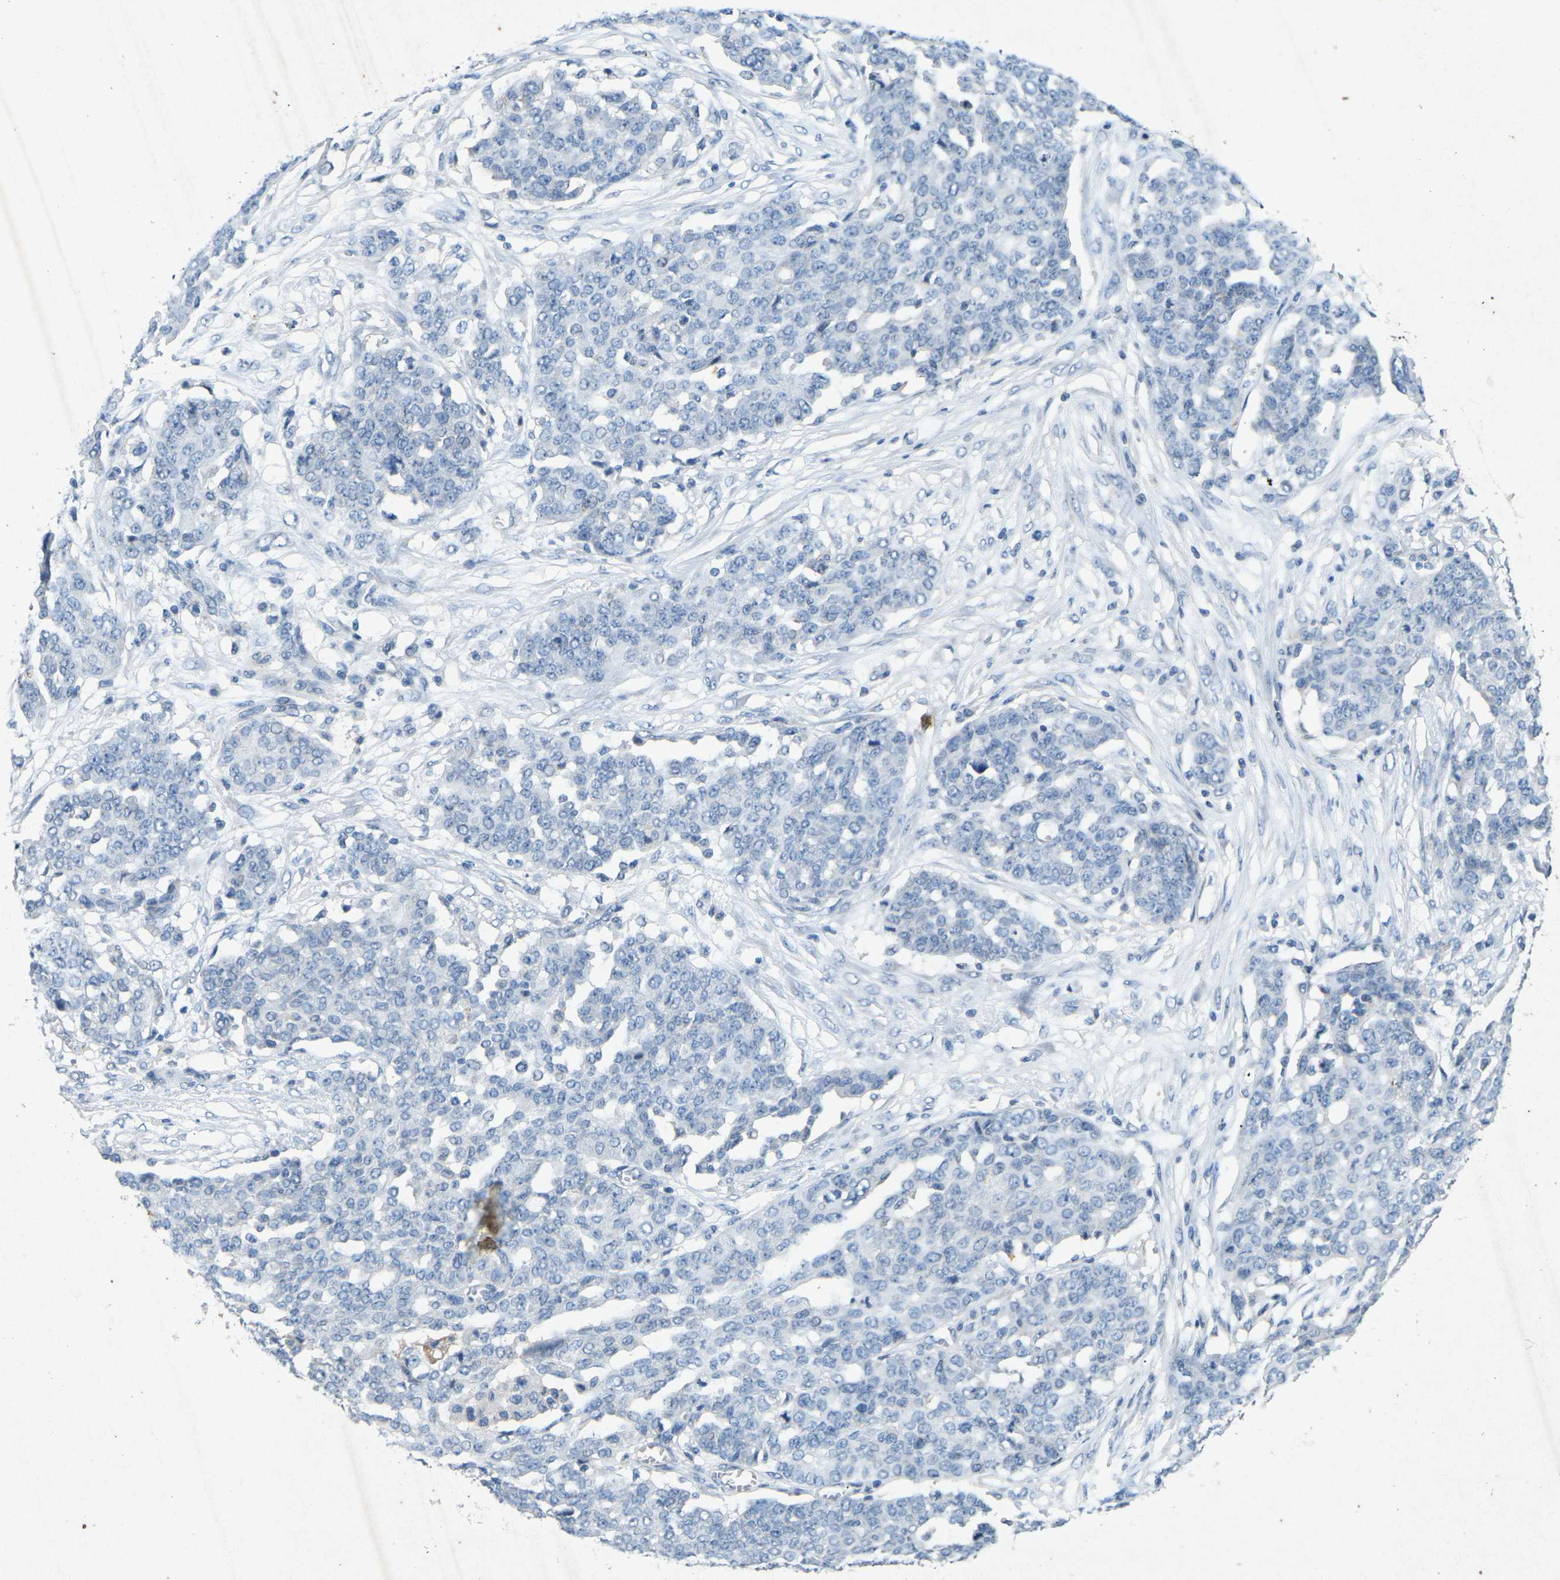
{"staining": {"intensity": "negative", "quantity": "none", "location": "none"}, "tissue": "ovarian cancer", "cell_type": "Tumor cells", "image_type": "cancer", "snomed": [{"axis": "morphology", "description": "Cystadenocarcinoma, serous, NOS"}, {"axis": "topography", "description": "Soft tissue"}, {"axis": "topography", "description": "Ovary"}], "caption": "Tumor cells show no significant protein staining in ovarian cancer.", "gene": "A1BG", "patient": {"sex": "female", "age": 57}}